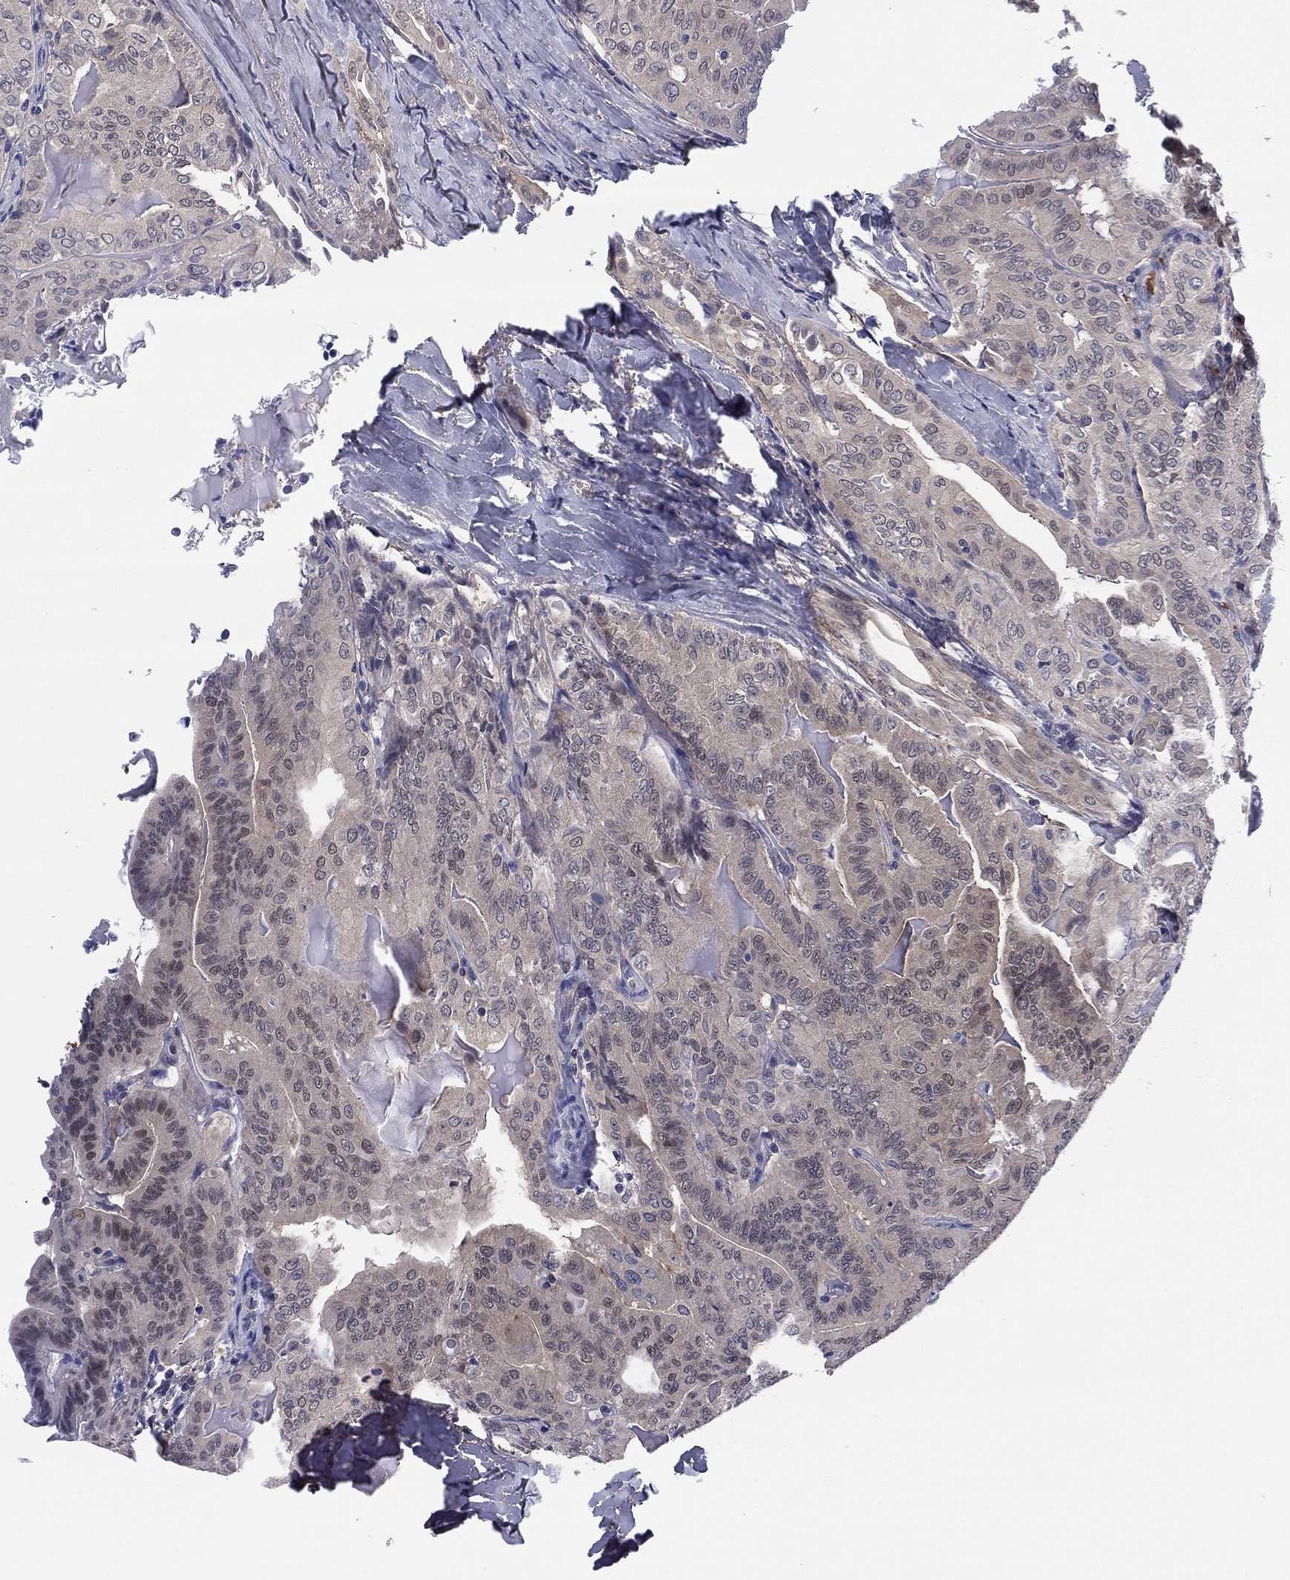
{"staining": {"intensity": "negative", "quantity": "none", "location": "none"}, "tissue": "thyroid cancer", "cell_type": "Tumor cells", "image_type": "cancer", "snomed": [{"axis": "morphology", "description": "Papillary adenocarcinoma, NOS"}, {"axis": "topography", "description": "Thyroid gland"}], "caption": "Immunohistochemistry (IHC) image of neoplastic tissue: thyroid papillary adenocarcinoma stained with DAB (3,3'-diaminobenzidine) displays no significant protein positivity in tumor cells.", "gene": "REXO5", "patient": {"sex": "female", "age": 68}}